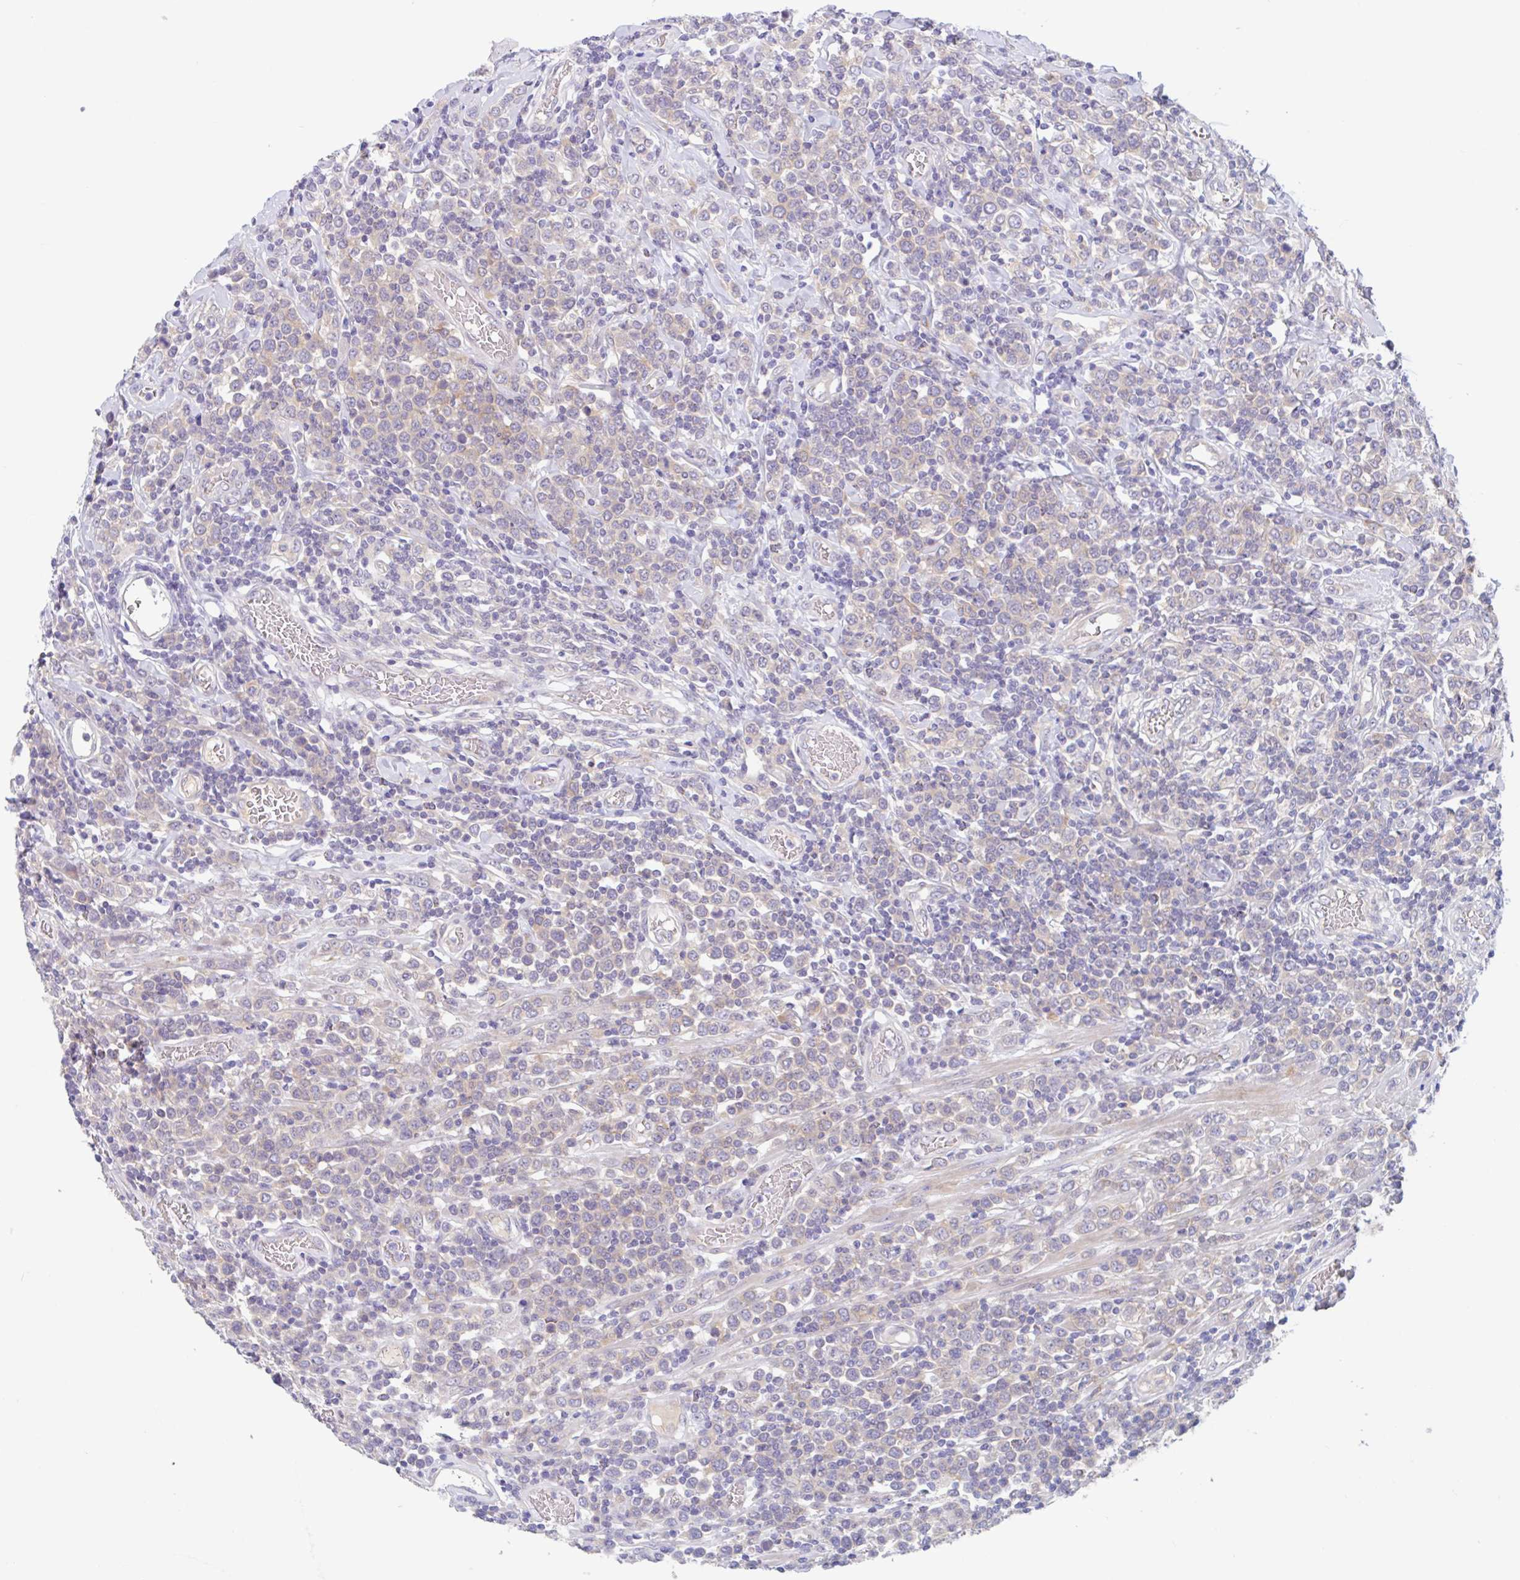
{"staining": {"intensity": "weak", "quantity": "25%-75%", "location": "cytoplasmic/membranous"}, "tissue": "lymphoma", "cell_type": "Tumor cells", "image_type": "cancer", "snomed": [{"axis": "morphology", "description": "Malignant lymphoma, non-Hodgkin's type, High grade"}, {"axis": "topography", "description": "Soft tissue"}], "caption": "Lymphoma stained with a protein marker exhibits weak staining in tumor cells.", "gene": "TMEM86A", "patient": {"sex": "female", "age": 56}}